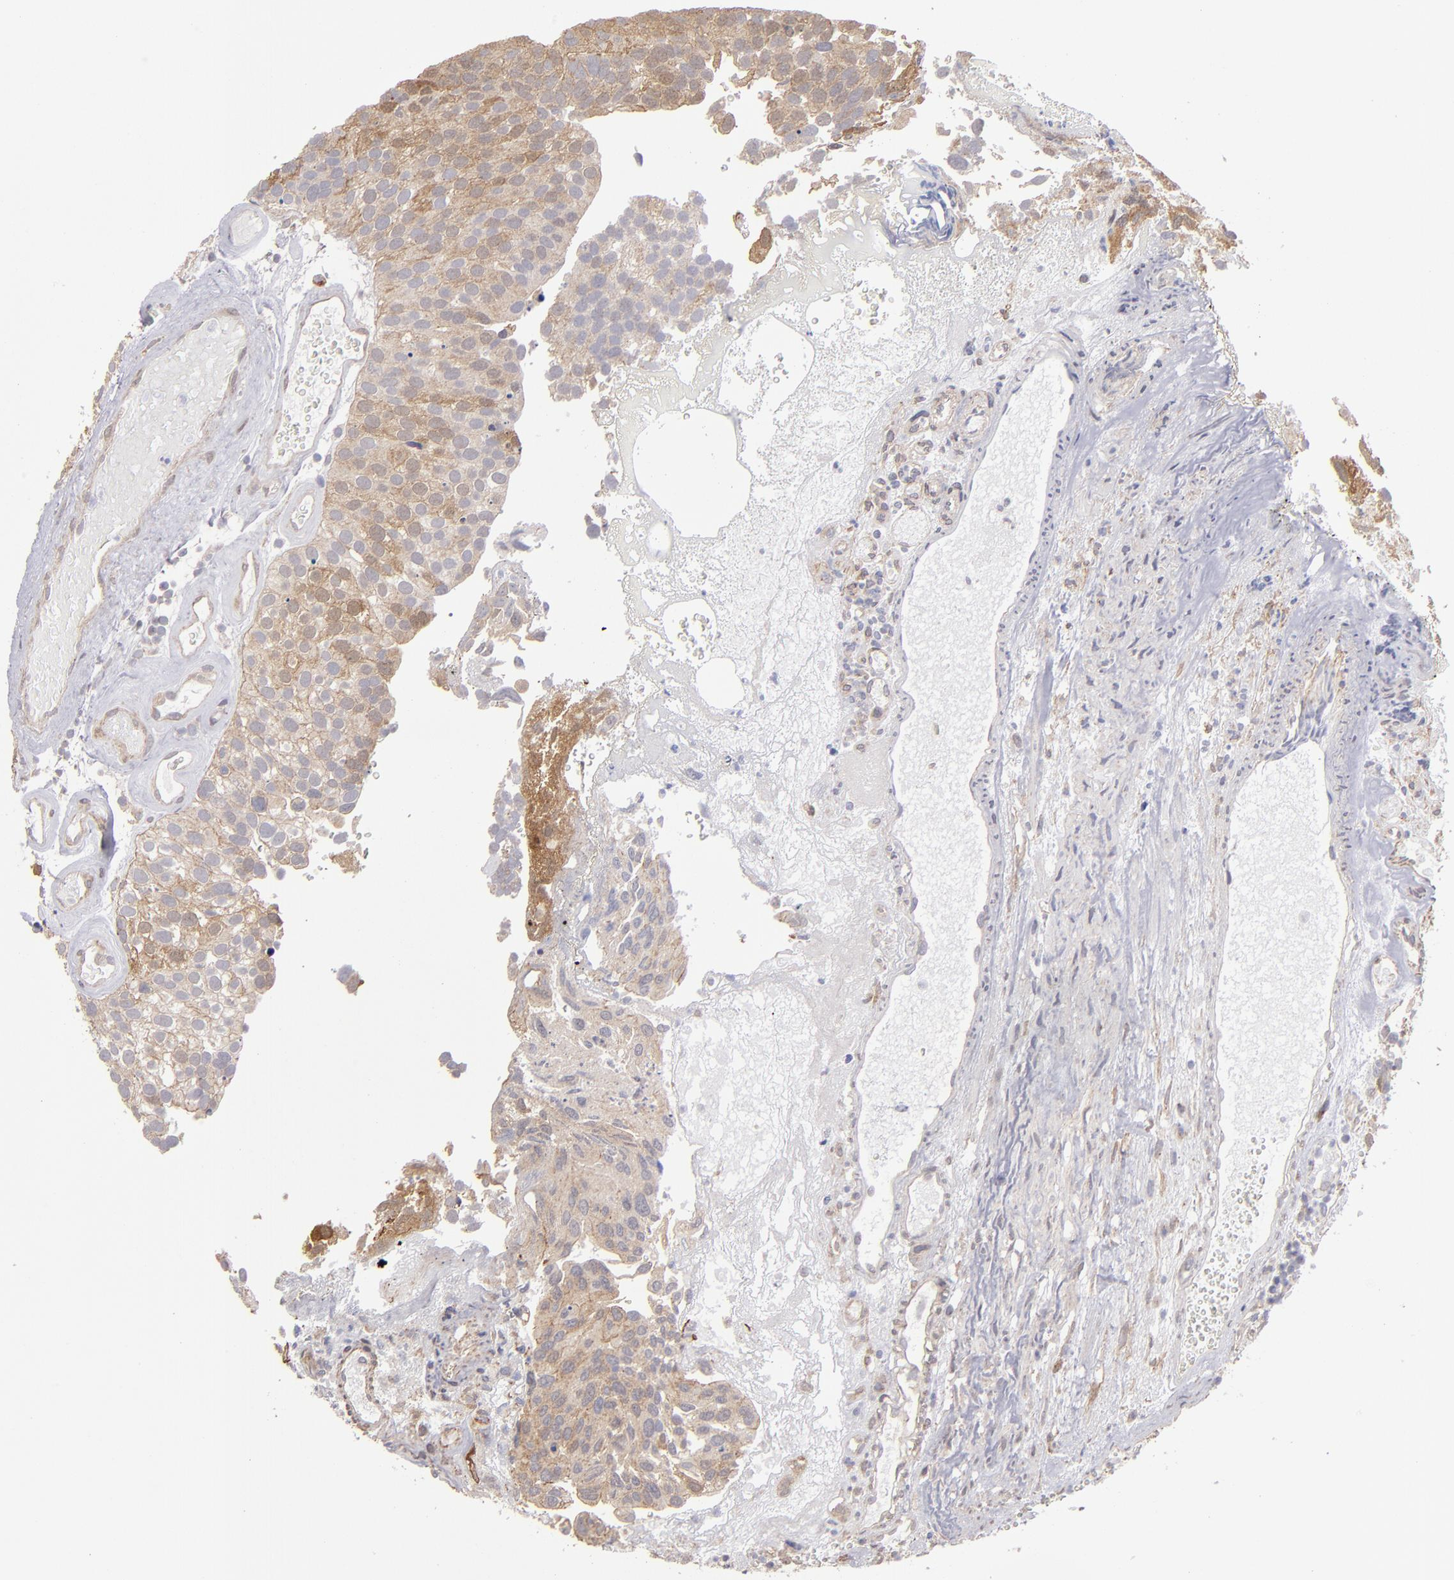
{"staining": {"intensity": "weak", "quantity": ">75%", "location": "cytoplasmic/membranous,nuclear"}, "tissue": "urothelial cancer", "cell_type": "Tumor cells", "image_type": "cancer", "snomed": [{"axis": "morphology", "description": "Urothelial carcinoma, High grade"}, {"axis": "topography", "description": "Urinary bladder"}], "caption": "Protein staining of urothelial cancer tissue demonstrates weak cytoplasmic/membranous and nuclear staining in about >75% of tumor cells. Ihc stains the protein in brown and the nuclei are stained blue.", "gene": "NDRG2", "patient": {"sex": "male", "age": 72}}